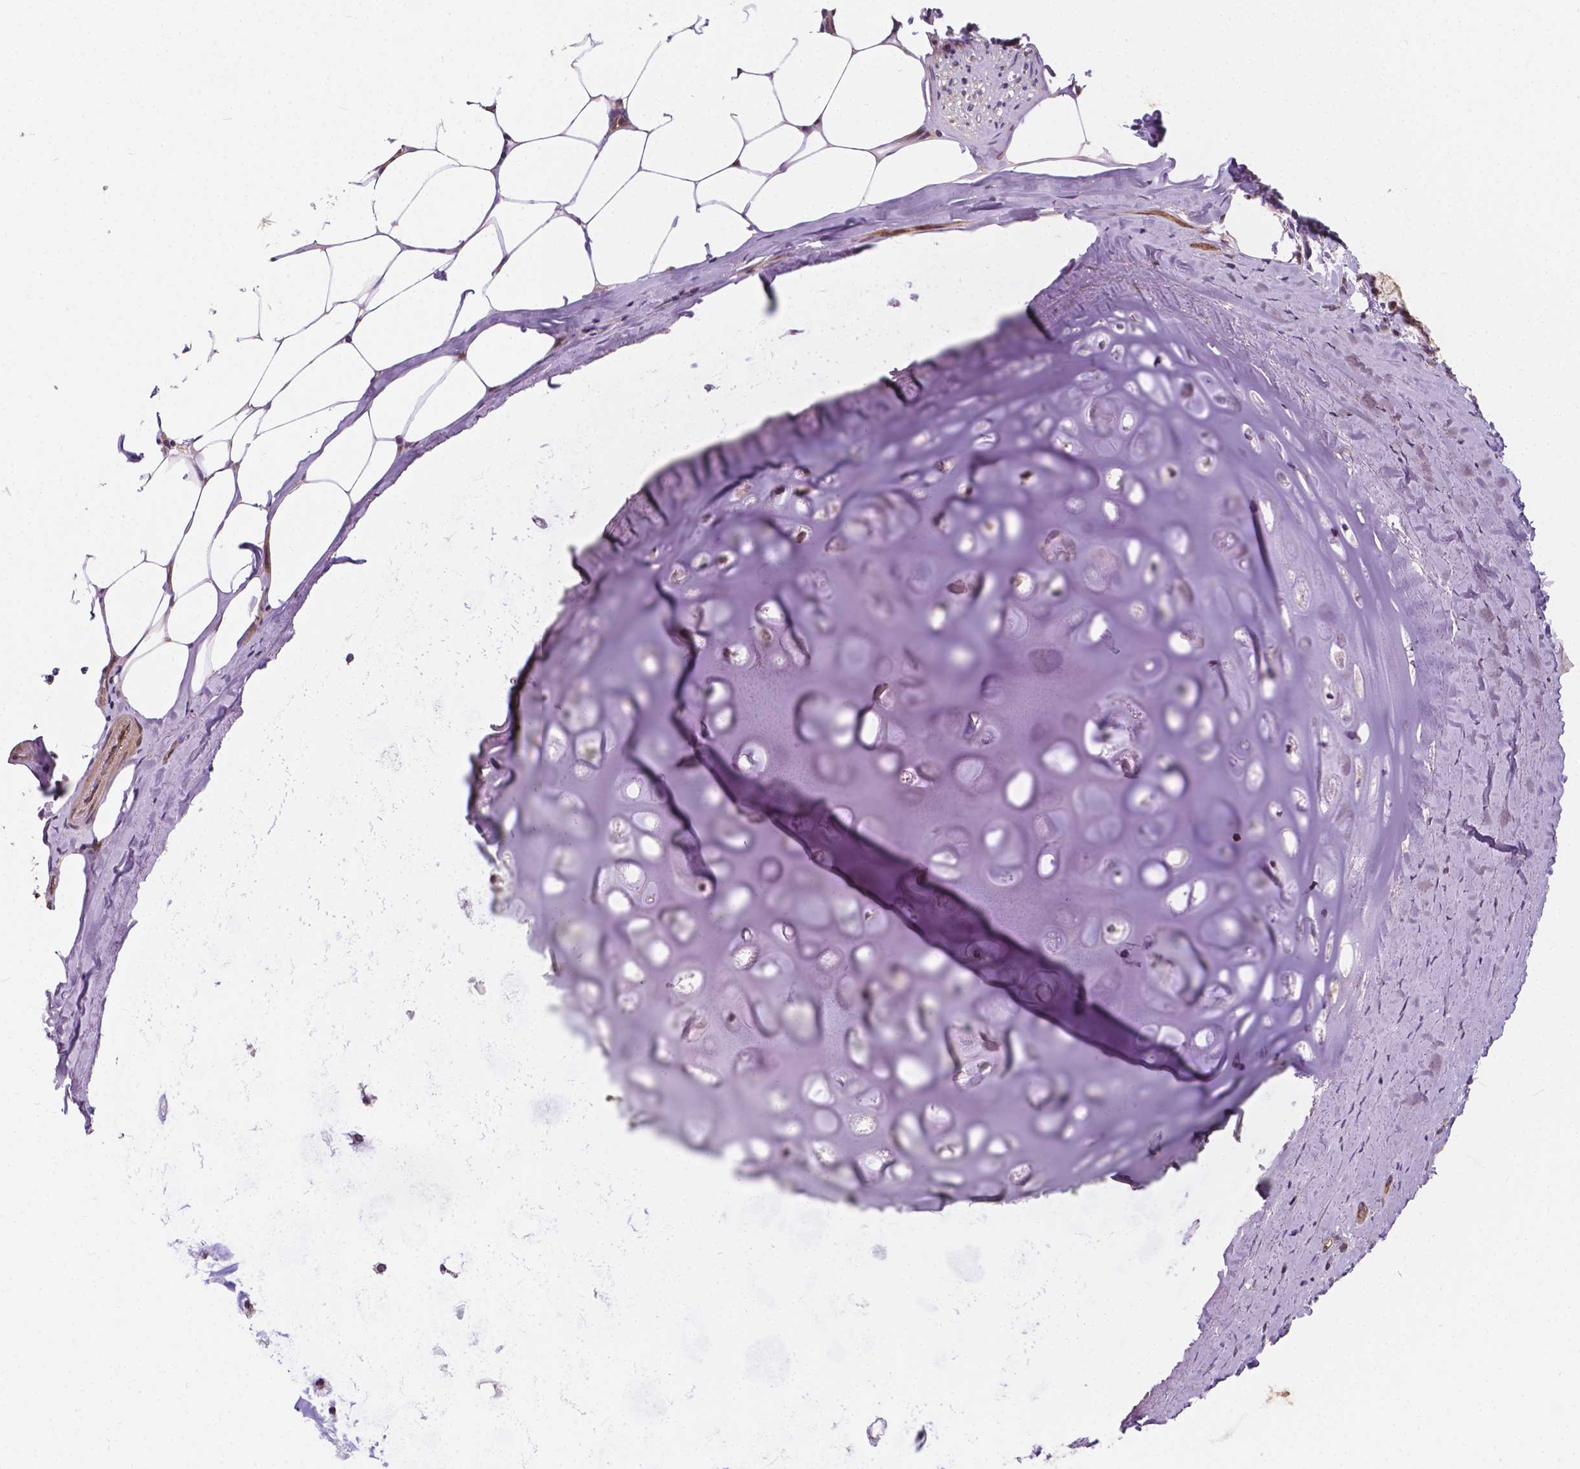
{"staining": {"intensity": "moderate", "quantity": ">75%", "location": "nuclear"}, "tissue": "adipose tissue", "cell_type": "Adipocytes", "image_type": "normal", "snomed": [{"axis": "morphology", "description": "Normal tissue, NOS"}, {"axis": "topography", "description": "Bronchus"}, {"axis": "topography", "description": "Lung"}], "caption": "IHC of benign human adipose tissue reveals medium levels of moderate nuclear expression in approximately >75% of adipocytes.", "gene": "INPP5E", "patient": {"sex": "female", "age": 57}}